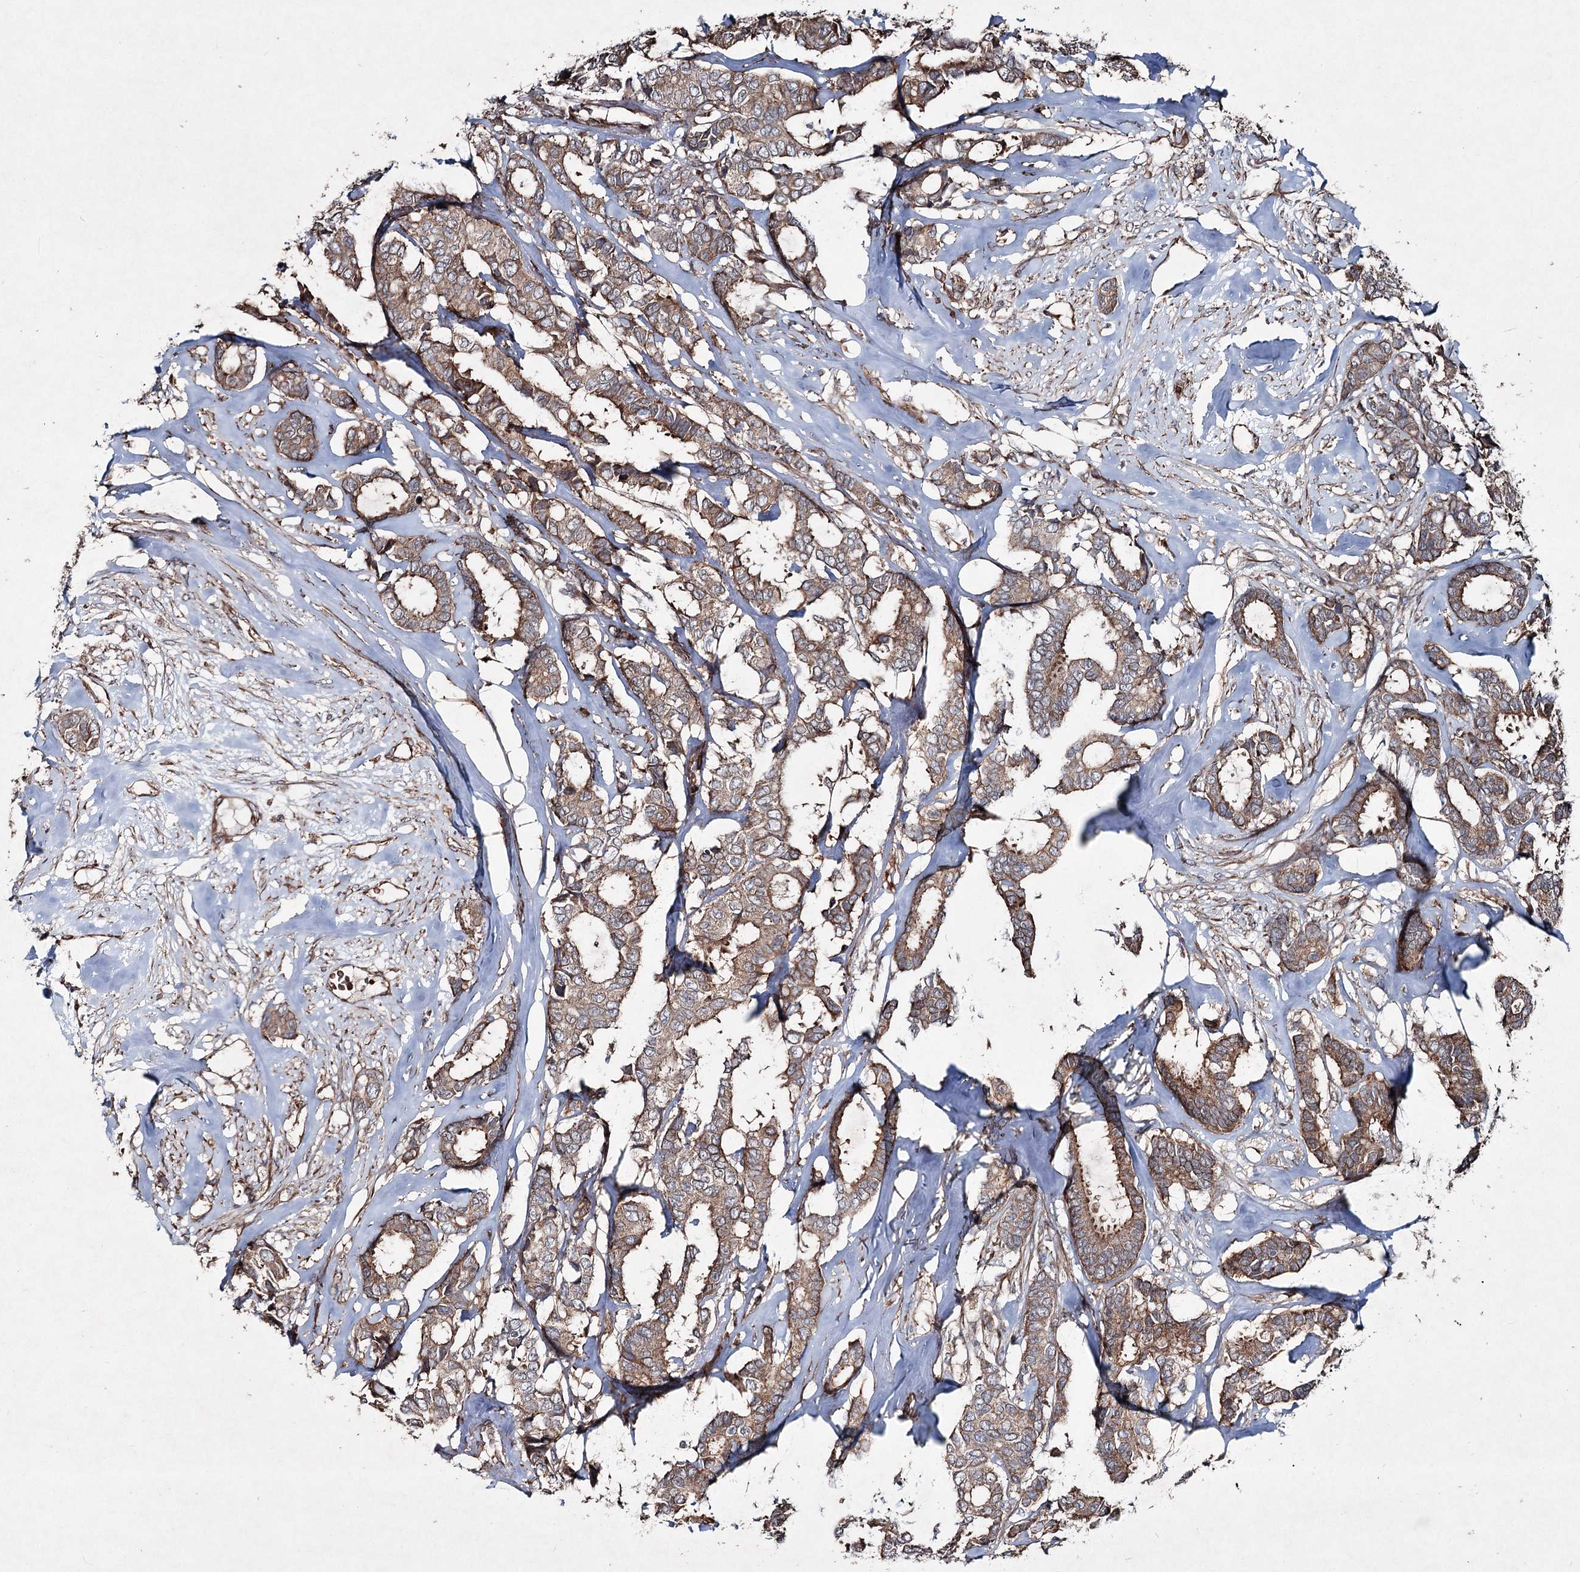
{"staining": {"intensity": "moderate", "quantity": ">75%", "location": "cytoplasmic/membranous"}, "tissue": "breast cancer", "cell_type": "Tumor cells", "image_type": "cancer", "snomed": [{"axis": "morphology", "description": "Duct carcinoma"}, {"axis": "topography", "description": "Breast"}], "caption": "DAB immunohistochemical staining of human breast cancer exhibits moderate cytoplasmic/membranous protein expression in about >75% of tumor cells.", "gene": "SERINC5", "patient": {"sex": "female", "age": 87}}